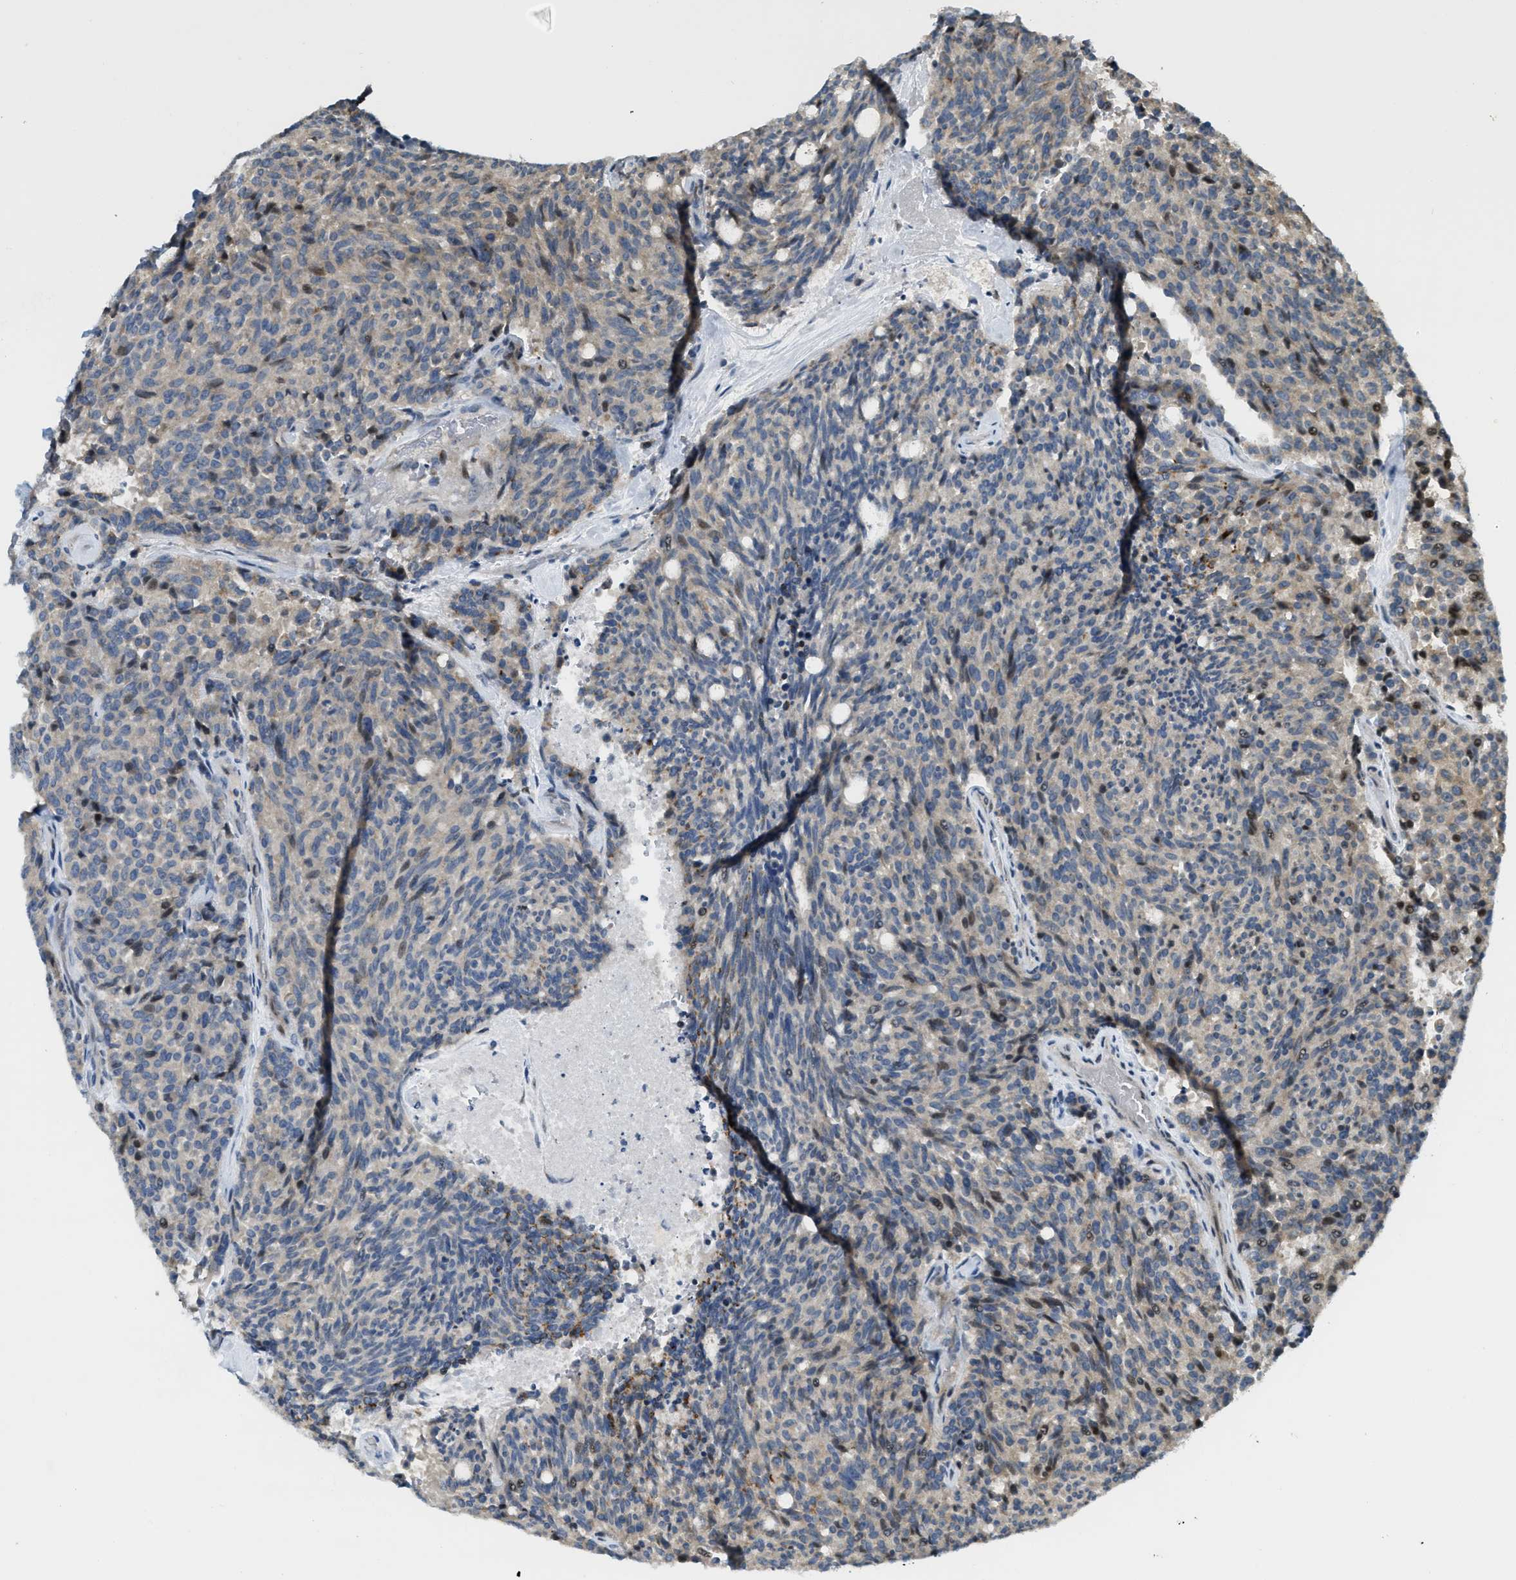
{"staining": {"intensity": "weak", "quantity": "<25%", "location": "cytoplasmic/membranous,nuclear"}, "tissue": "carcinoid", "cell_type": "Tumor cells", "image_type": "cancer", "snomed": [{"axis": "morphology", "description": "Carcinoid, malignant, NOS"}, {"axis": "topography", "description": "Pancreas"}], "caption": "Histopathology image shows no protein positivity in tumor cells of carcinoid (malignant) tissue.", "gene": "TRAPPC14", "patient": {"sex": "female", "age": 54}}